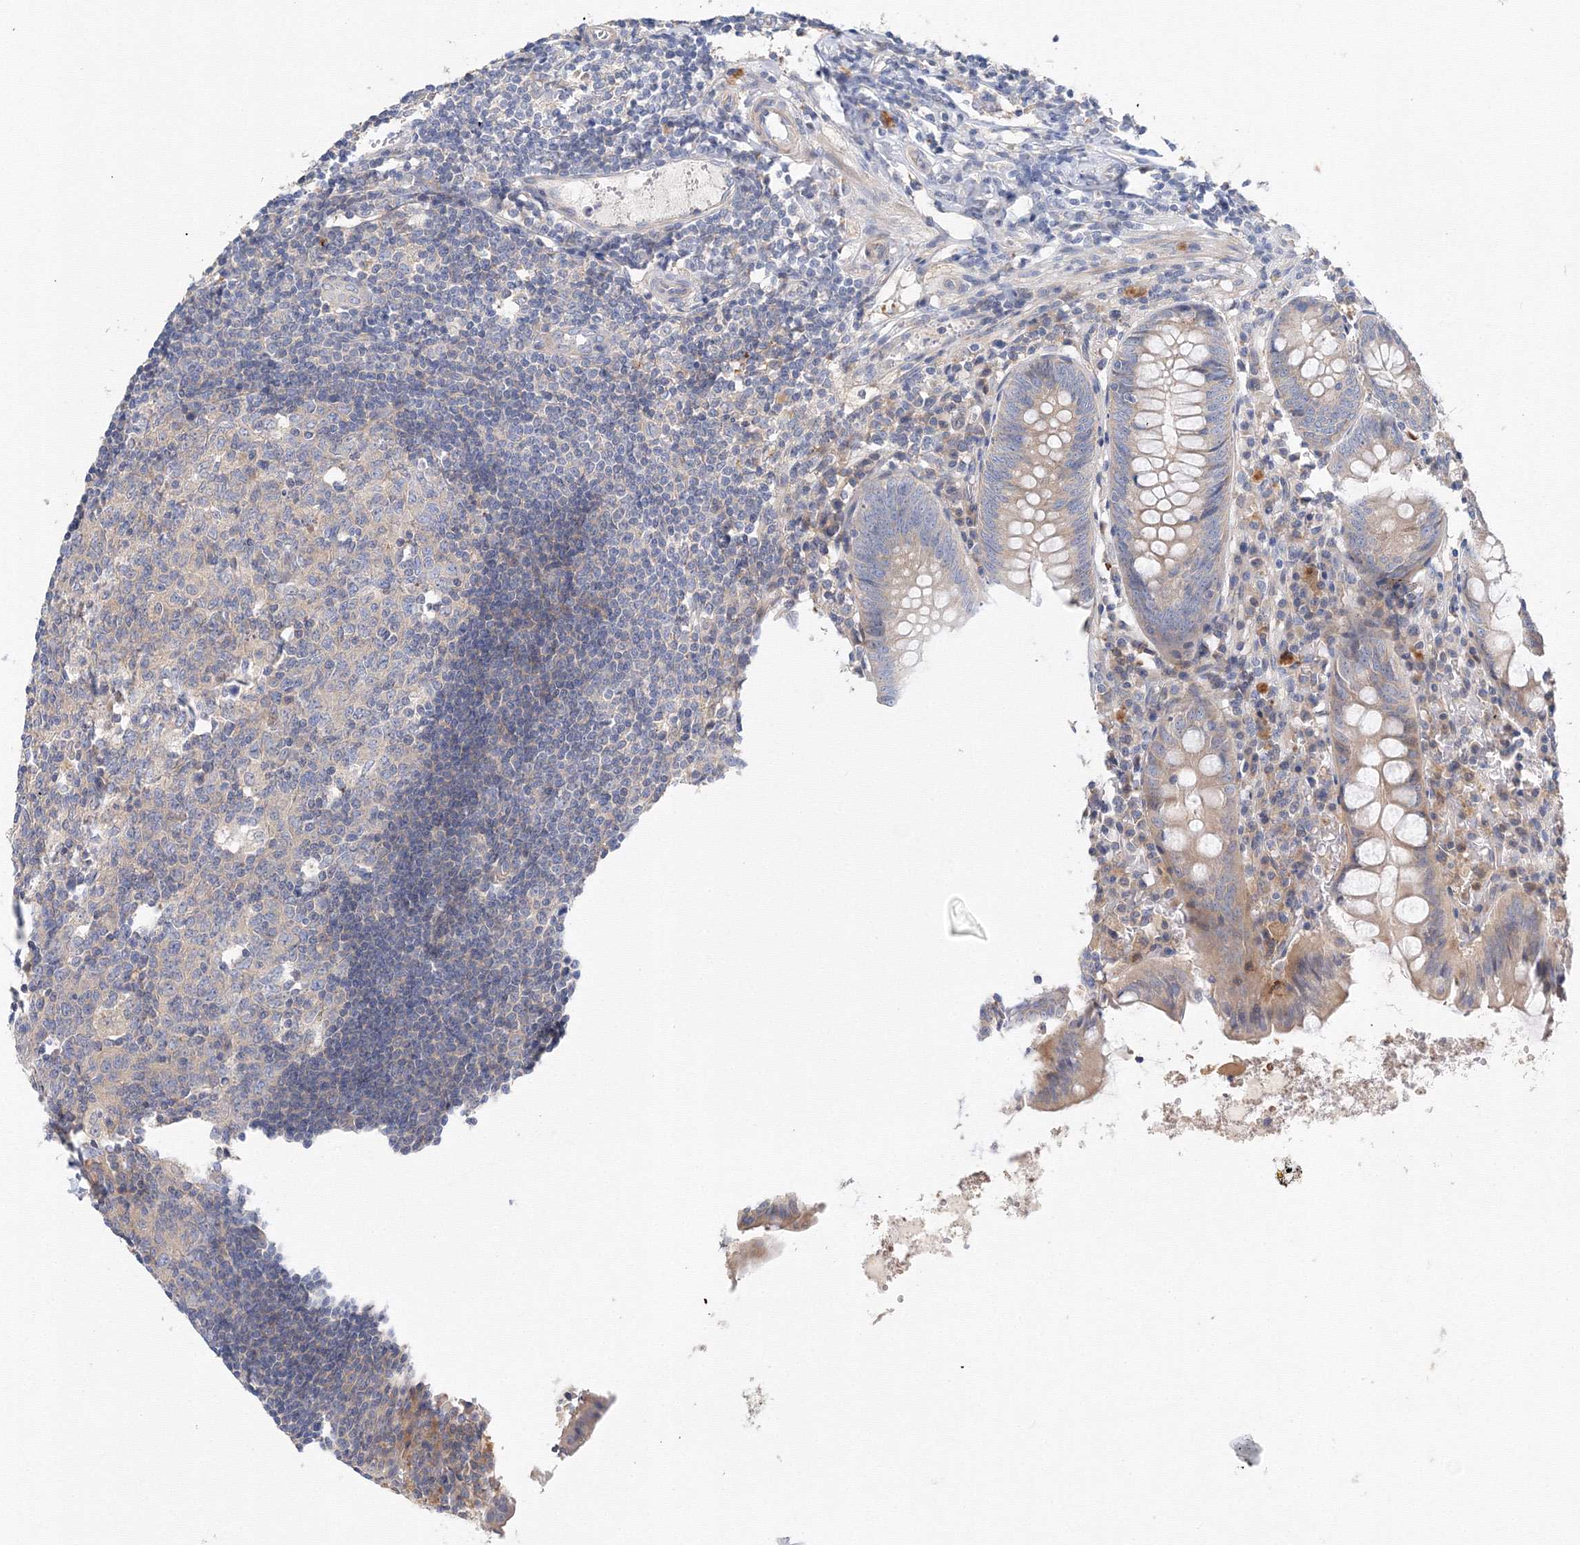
{"staining": {"intensity": "weak", "quantity": "<25%", "location": "cytoplasmic/membranous"}, "tissue": "appendix", "cell_type": "Glandular cells", "image_type": "normal", "snomed": [{"axis": "morphology", "description": "Normal tissue, NOS"}, {"axis": "topography", "description": "Appendix"}], "caption": "This is an immunohistochemistry image of unremarkable appendix. There is no positivity in glandular cells.", "gene": "DIS3L2", "patient": {"sex": "female", "age": 54}}